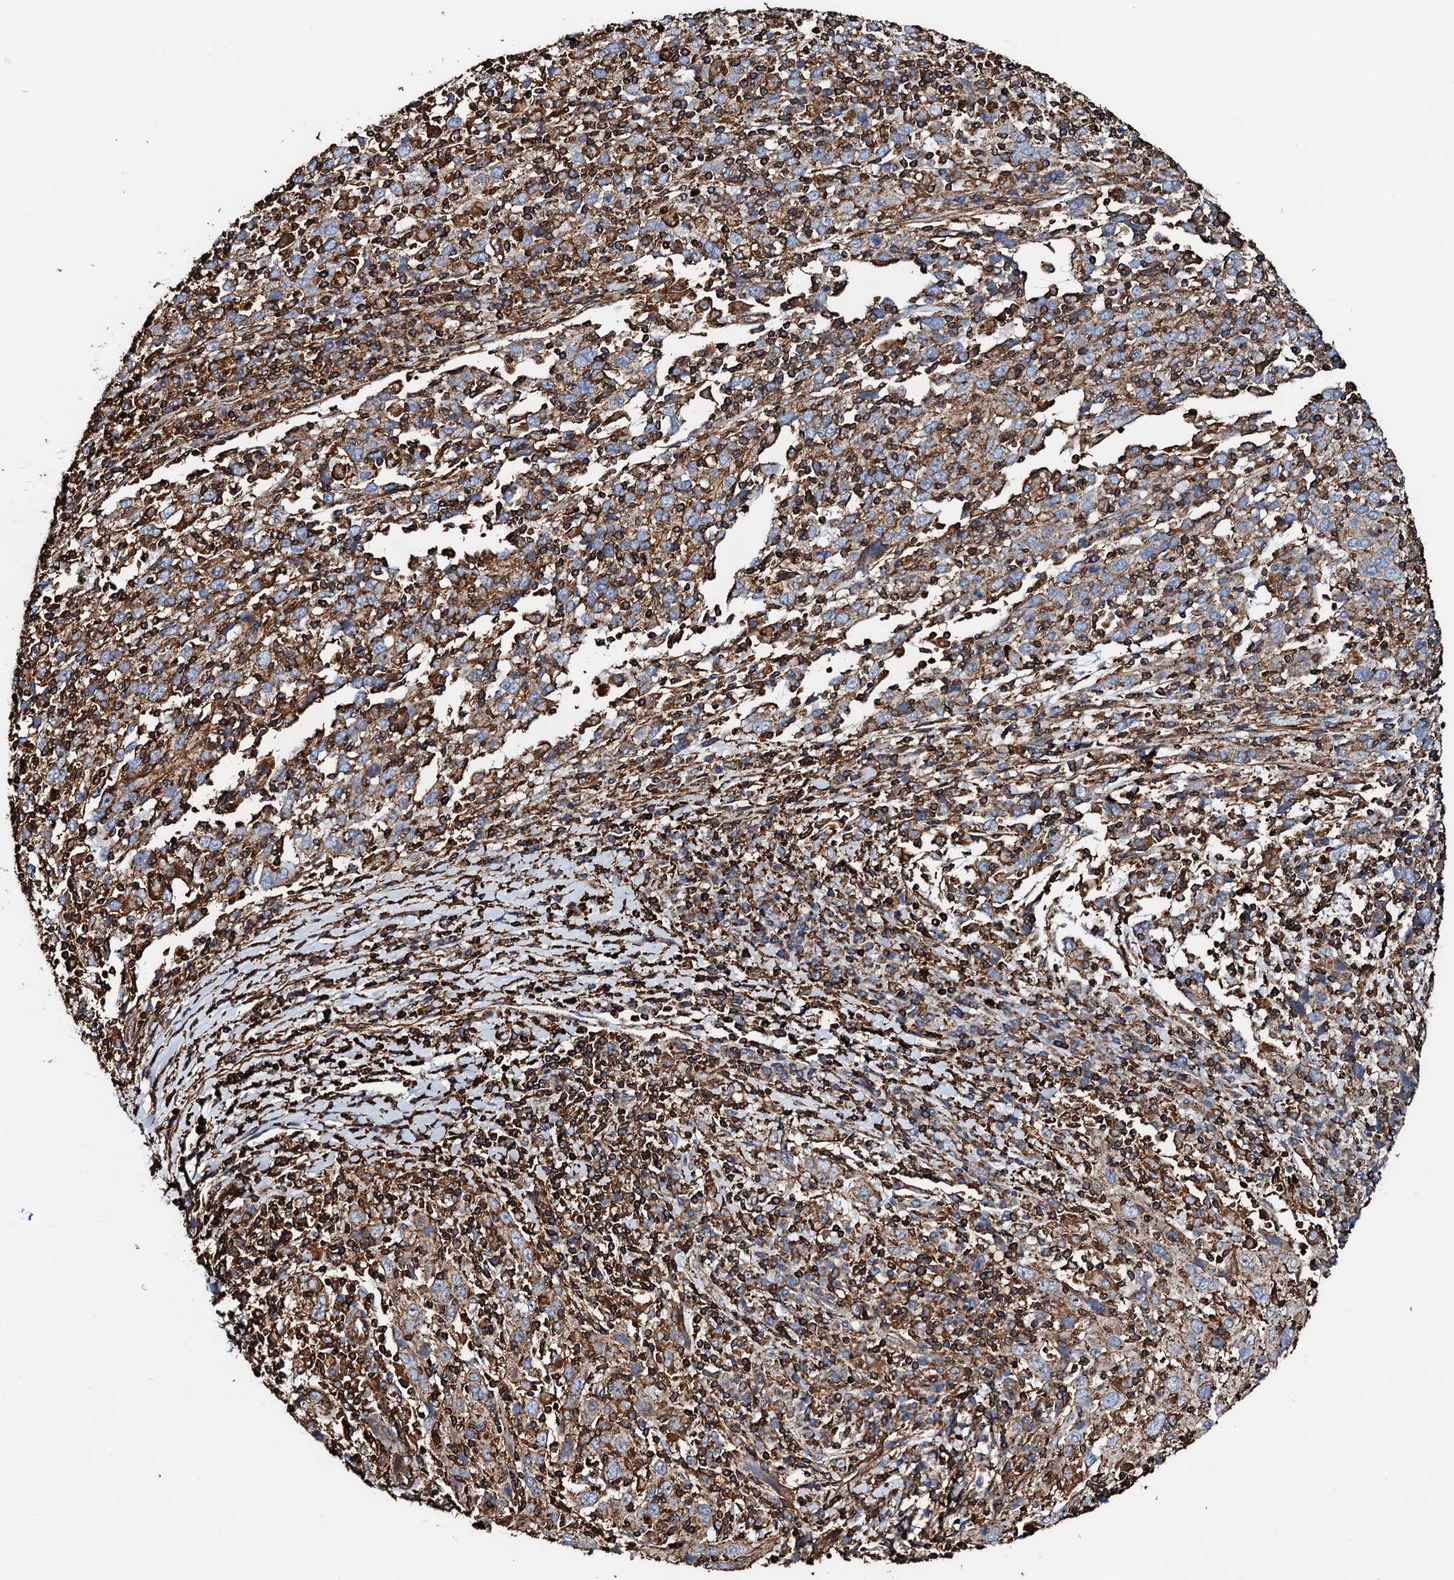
{"staining": {"intensity": "moderate", "quantity": ">75%", "location": "cytoplasmic/membranous"}, "tissue": "cervical cancer", "cell_type": "Tumor cells", "image_type": "cancer", "snomed": [{"axis": "morphology", "description": "Squamous cell carcinoma, NOS"}, {"axis": "topography", "description": "Cervix"}], "caption": "Cervical cancer stained with IHC reveals moderate cytoplasmic/membranous expression in approximately >75% of tumor cells.", "gene": "INTS10", "patient": {"sex": "female", "age": 46}}